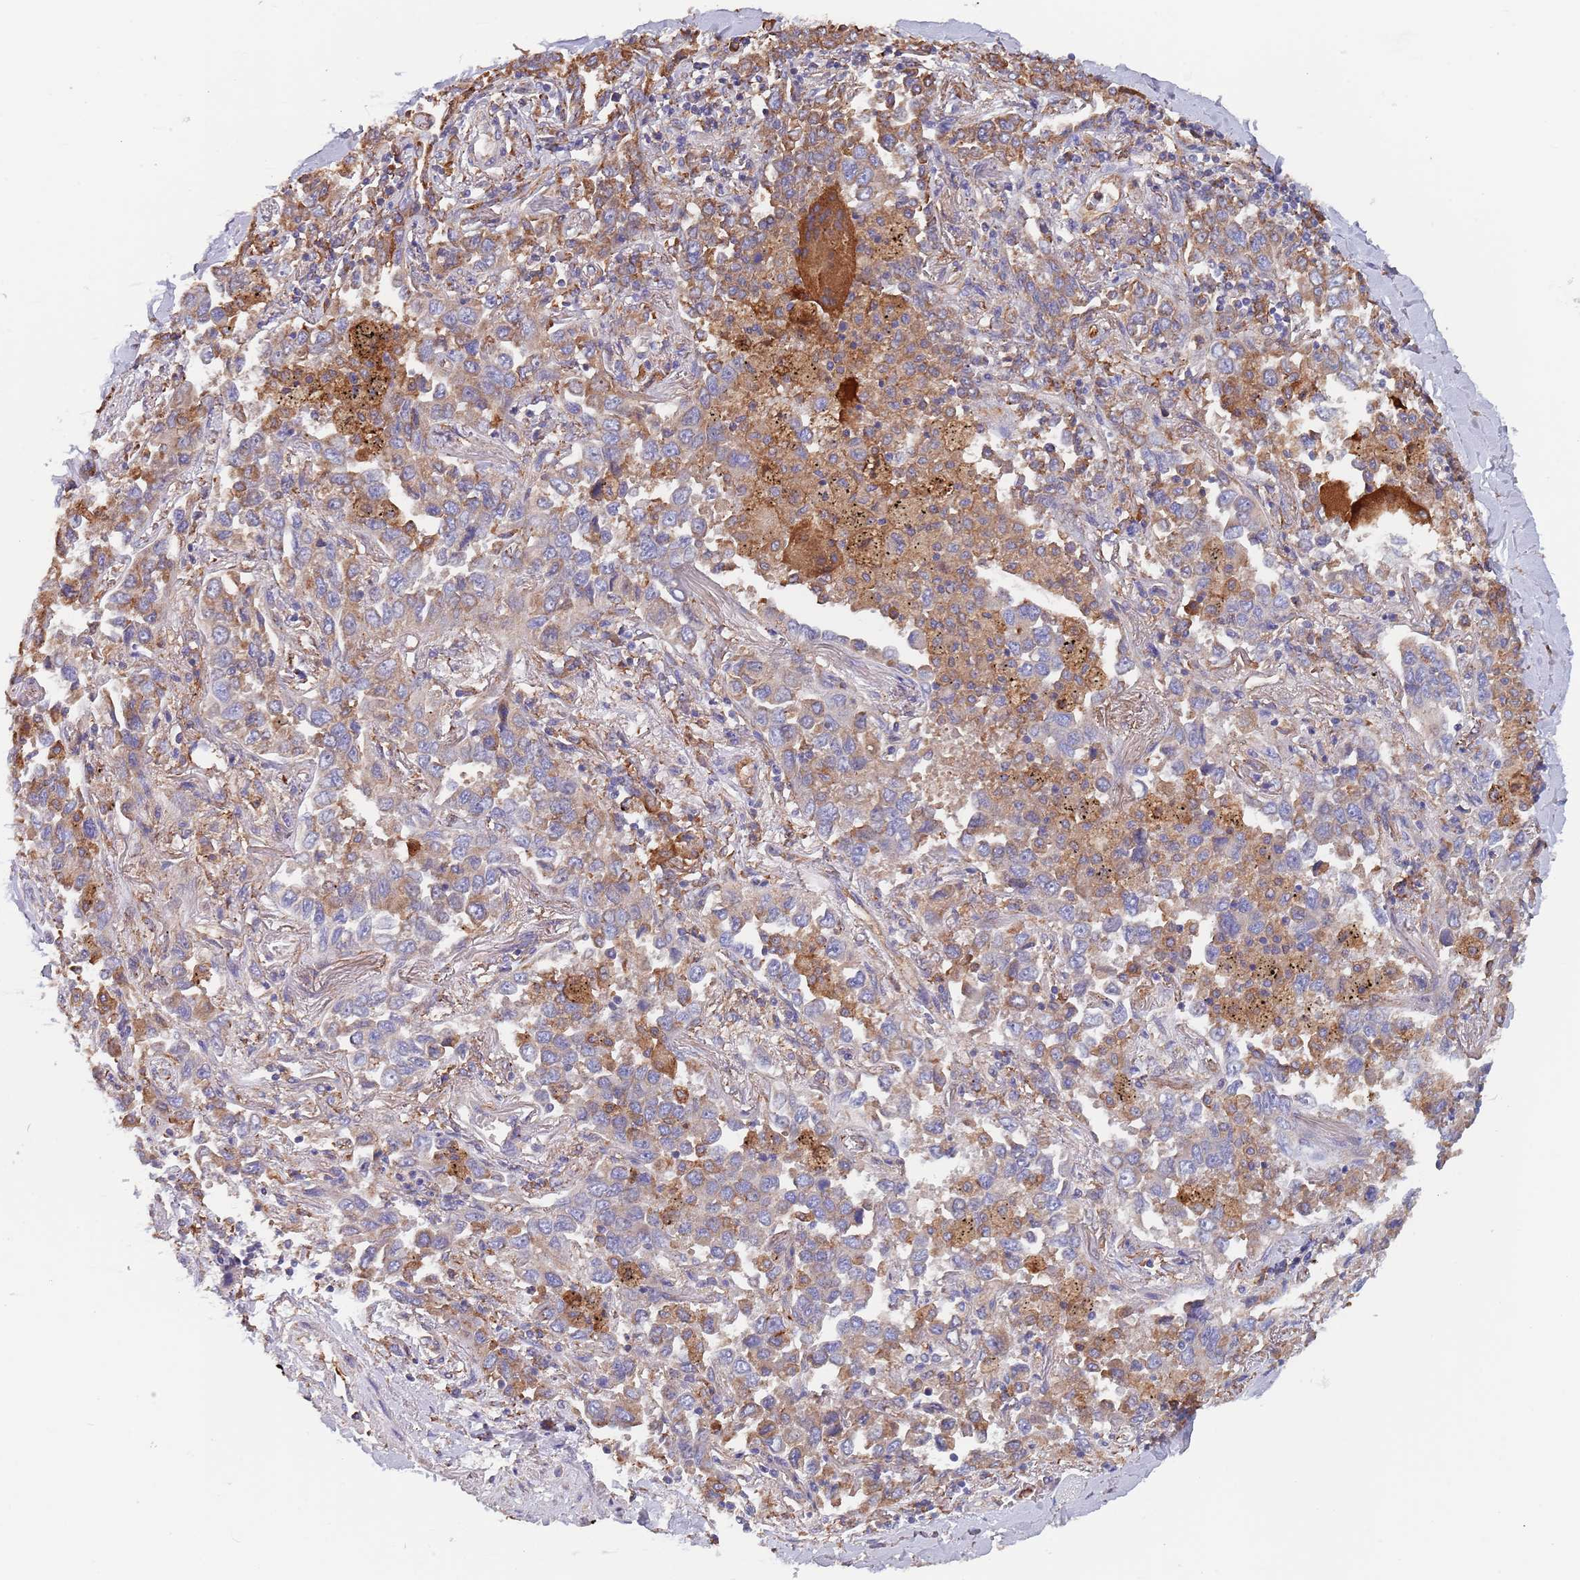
{"staining": {"intensity": "moderate", "quantity": "25%-75%", "location": "cytoplasmic/membranous"}, "tissue": "lung cancer", "cell_type": "Tumor cells", "image_type": "cancer", "snomed": [{"axis": "morphology", "description": "Adenocarcinoma, NOS"}, {"axis": "topography", "description": "Lung"}], "caption": "Lung cancer (adenocarcinoma) stained with a protein marker exhibits moderate staining in tumor cells.", "gene": "DCUN1D3", "patient": {"sex": "male", "age": 67}}